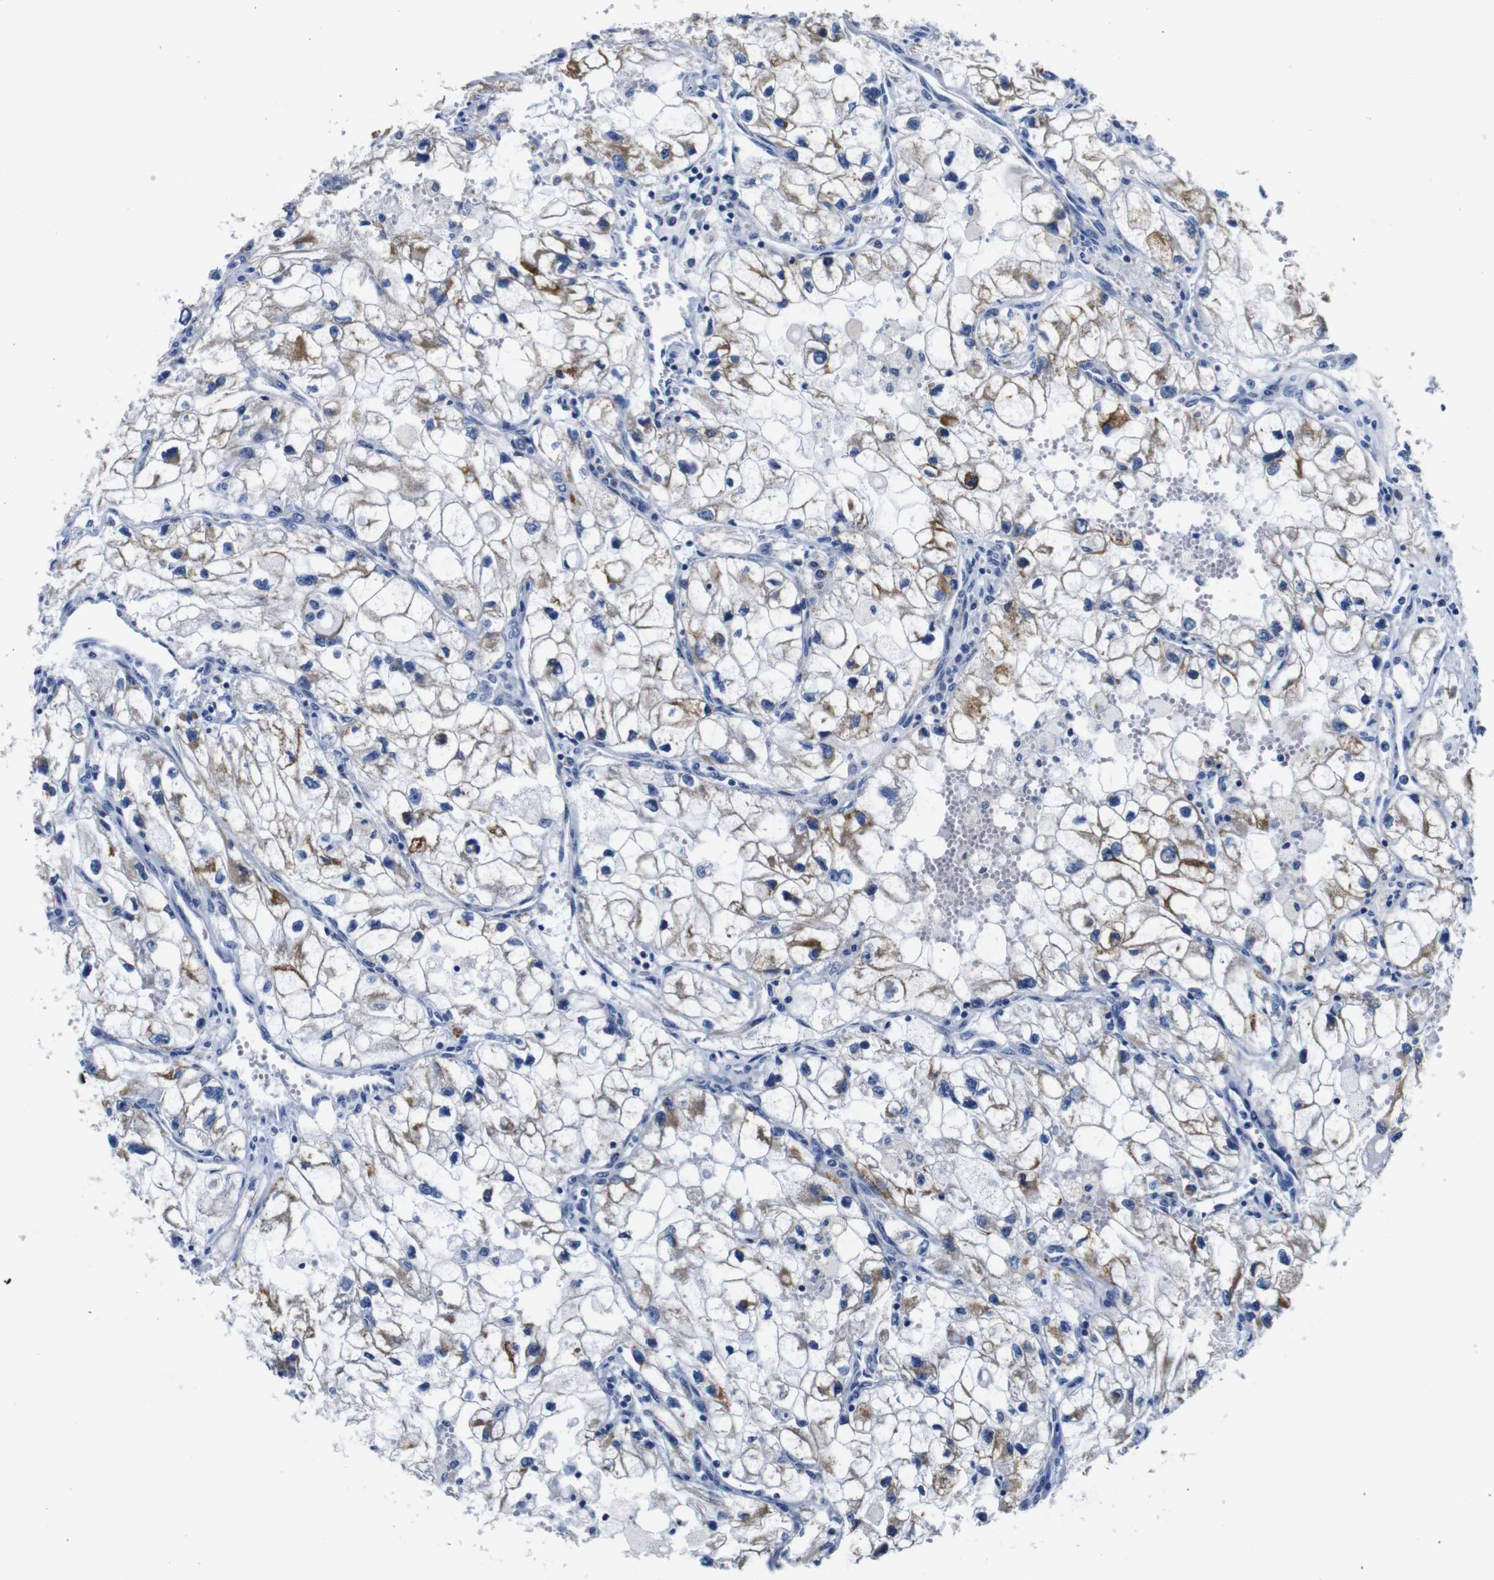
{"staining": {"intensity": "moderate", "quantity": ">75%", "location": "cytoplasmic/membranous"}, "tissue": "renal cancer", "cell_type": "Tumor cells", "image_type": "cancer", "snomed": [{"axis": "morphology", "description": "Adenocarcinoma, NOS"}, {"axis": "topography", "description": "Kidney"}], "caption": "A brown stain labels moderate cytoplasmic/membranous expression of a protein in renal adenocarcinoma tumor cells.", "gene": "SNX19", "patient": {"sex": "female", "age": 70}}